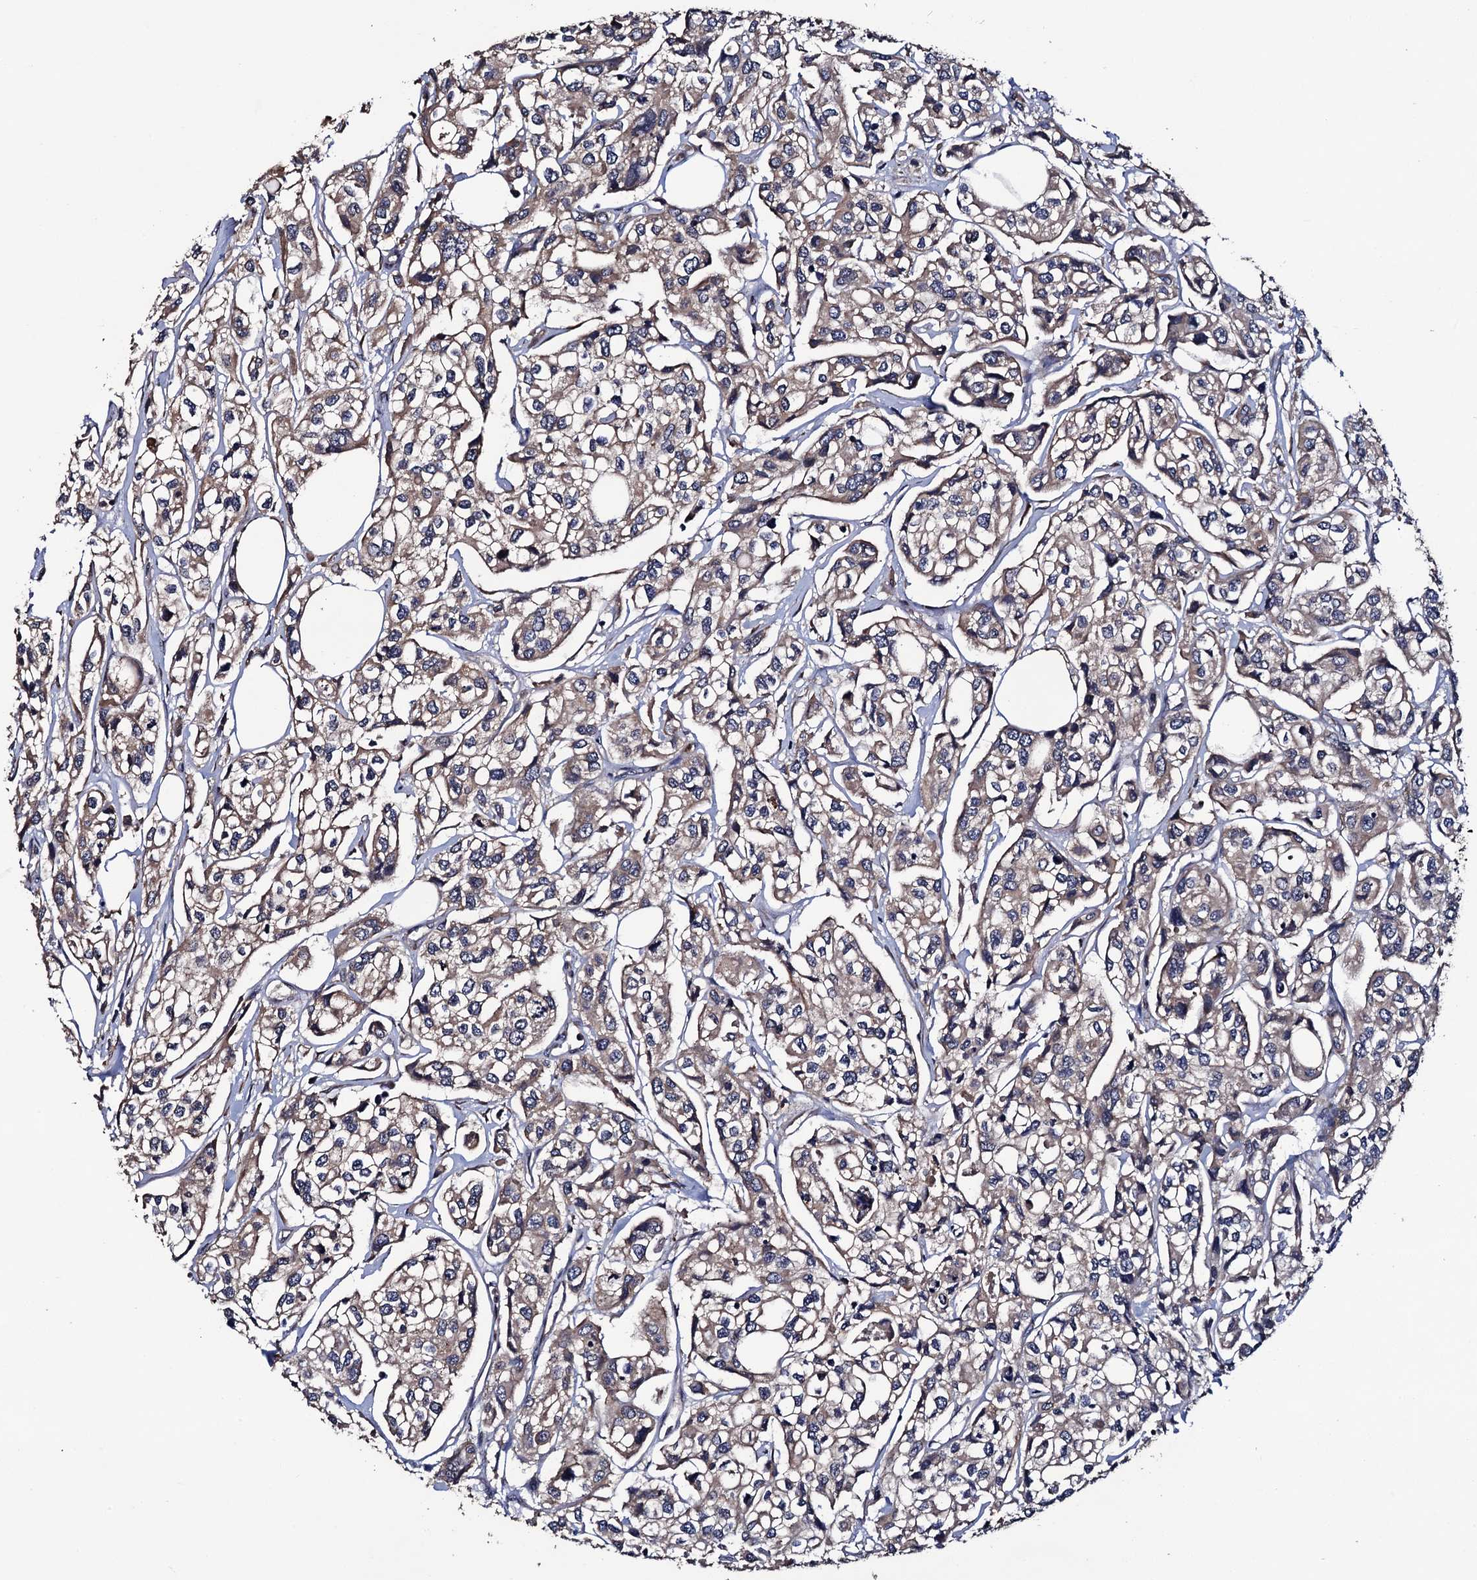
{"staining": {"intensity": "weak", "quantity": ">75%", "location": "cytoplasmic/membranous"}, "tissue": "urothelial cancer", "cell_type": "Tumor cells", "image_type": "cancer", "snomed": [{"axis": "morphology", "description": "Urothelial carcinoma, High grade"}, {"axis": "topography", "description": "Urinary bladder"}], "caption": "High-grade urothelial carcinoma stained for a protein demonstrates weak cytoplasmic/membranous positivity in tumor cells.", "gene": "RGS11", "patient": {"sex": "male", "age": 67}}